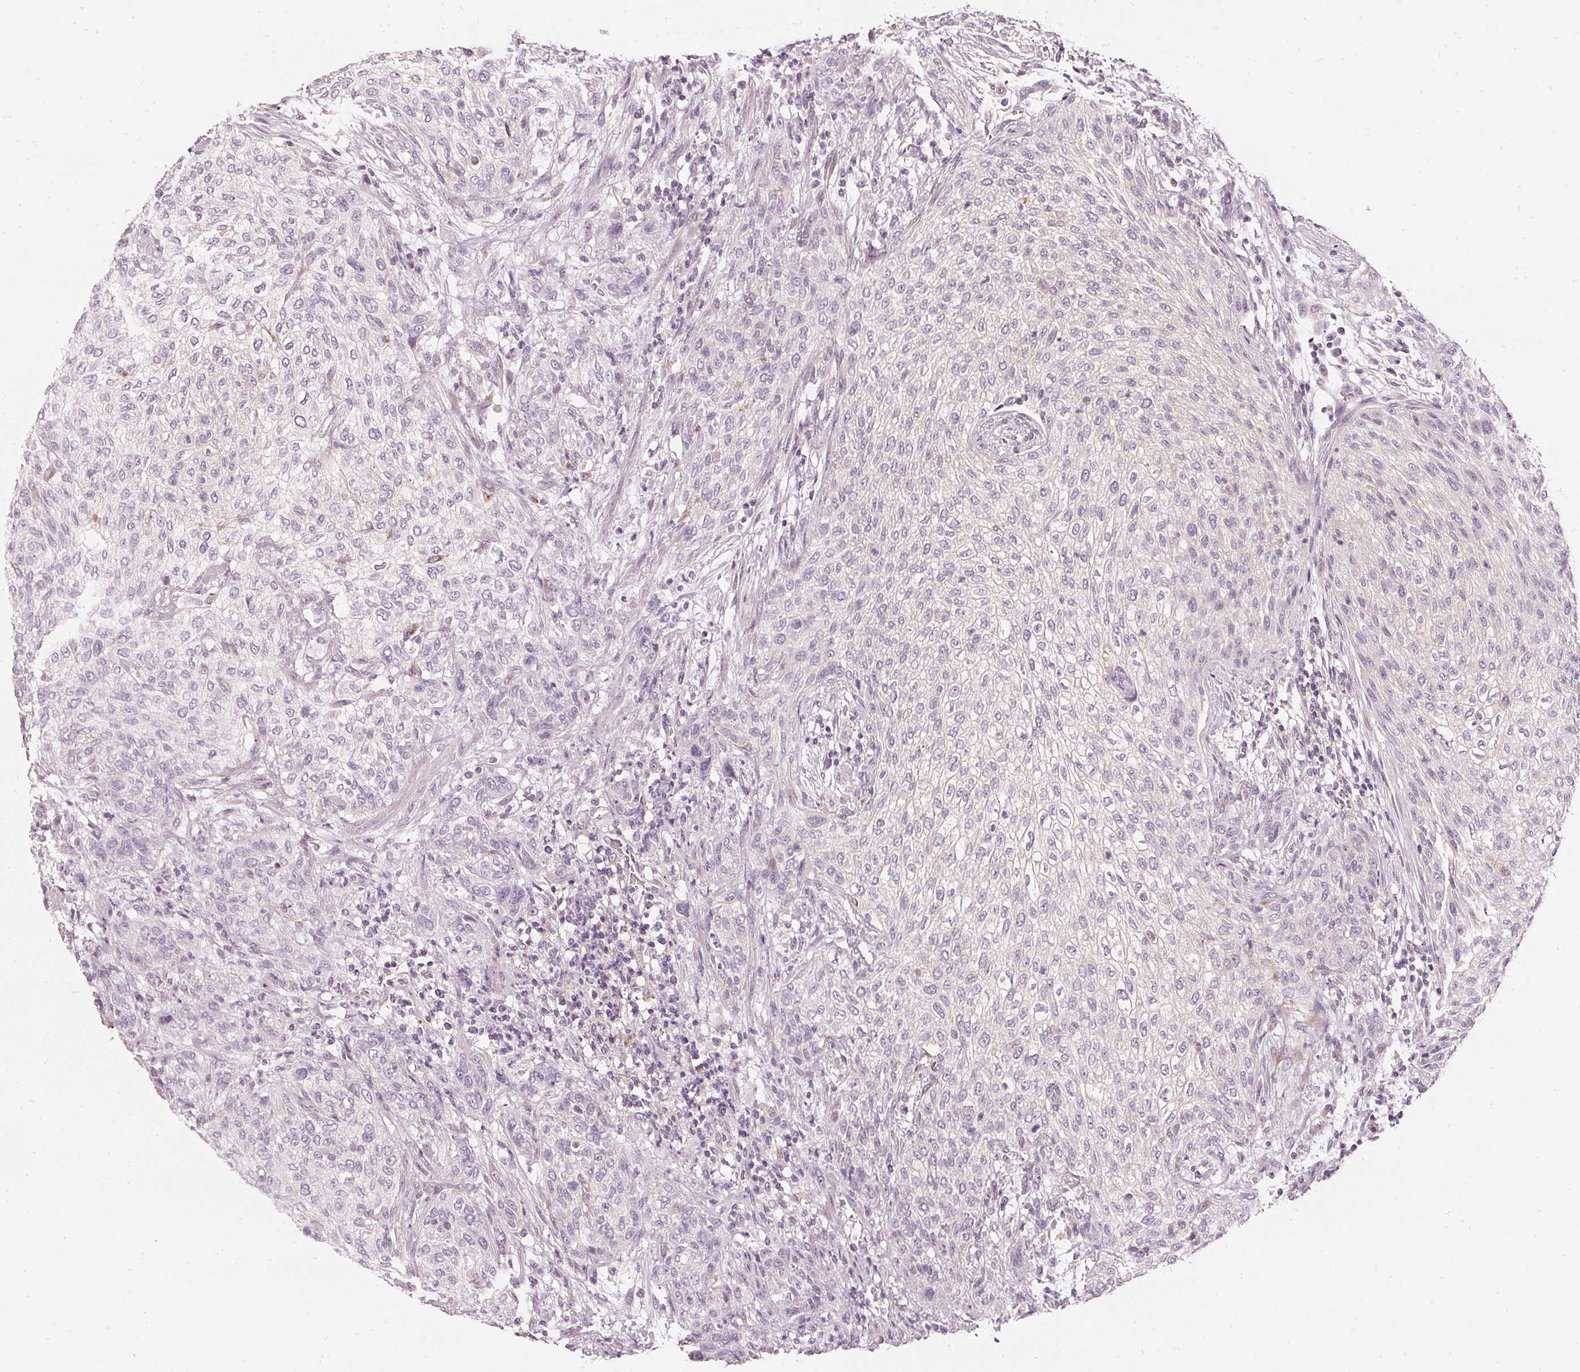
{"staining": {"intensity": "negative", "quantity": "none", "location": "none"}, "tissue": "urothelial cancer", "cell_type": "Tumor cells", "image_type": "cancer", "snomed": [{"axis": "morphology", "description": "Urothelial carcinoma, High grade"}, {"axis": "topography", "description": "Urinary bladder"}], "caption": "High magnification brightfield microscopy of high-grade urothelial carcinoma stained with DAB (brown) and counterstained with hematoxylin (blue): tumor cells show no significant staining. (DAB IHC with hematoxylin counter stain).", "gene": "CNP", "patient": {"sex": "male", "age": 35}}